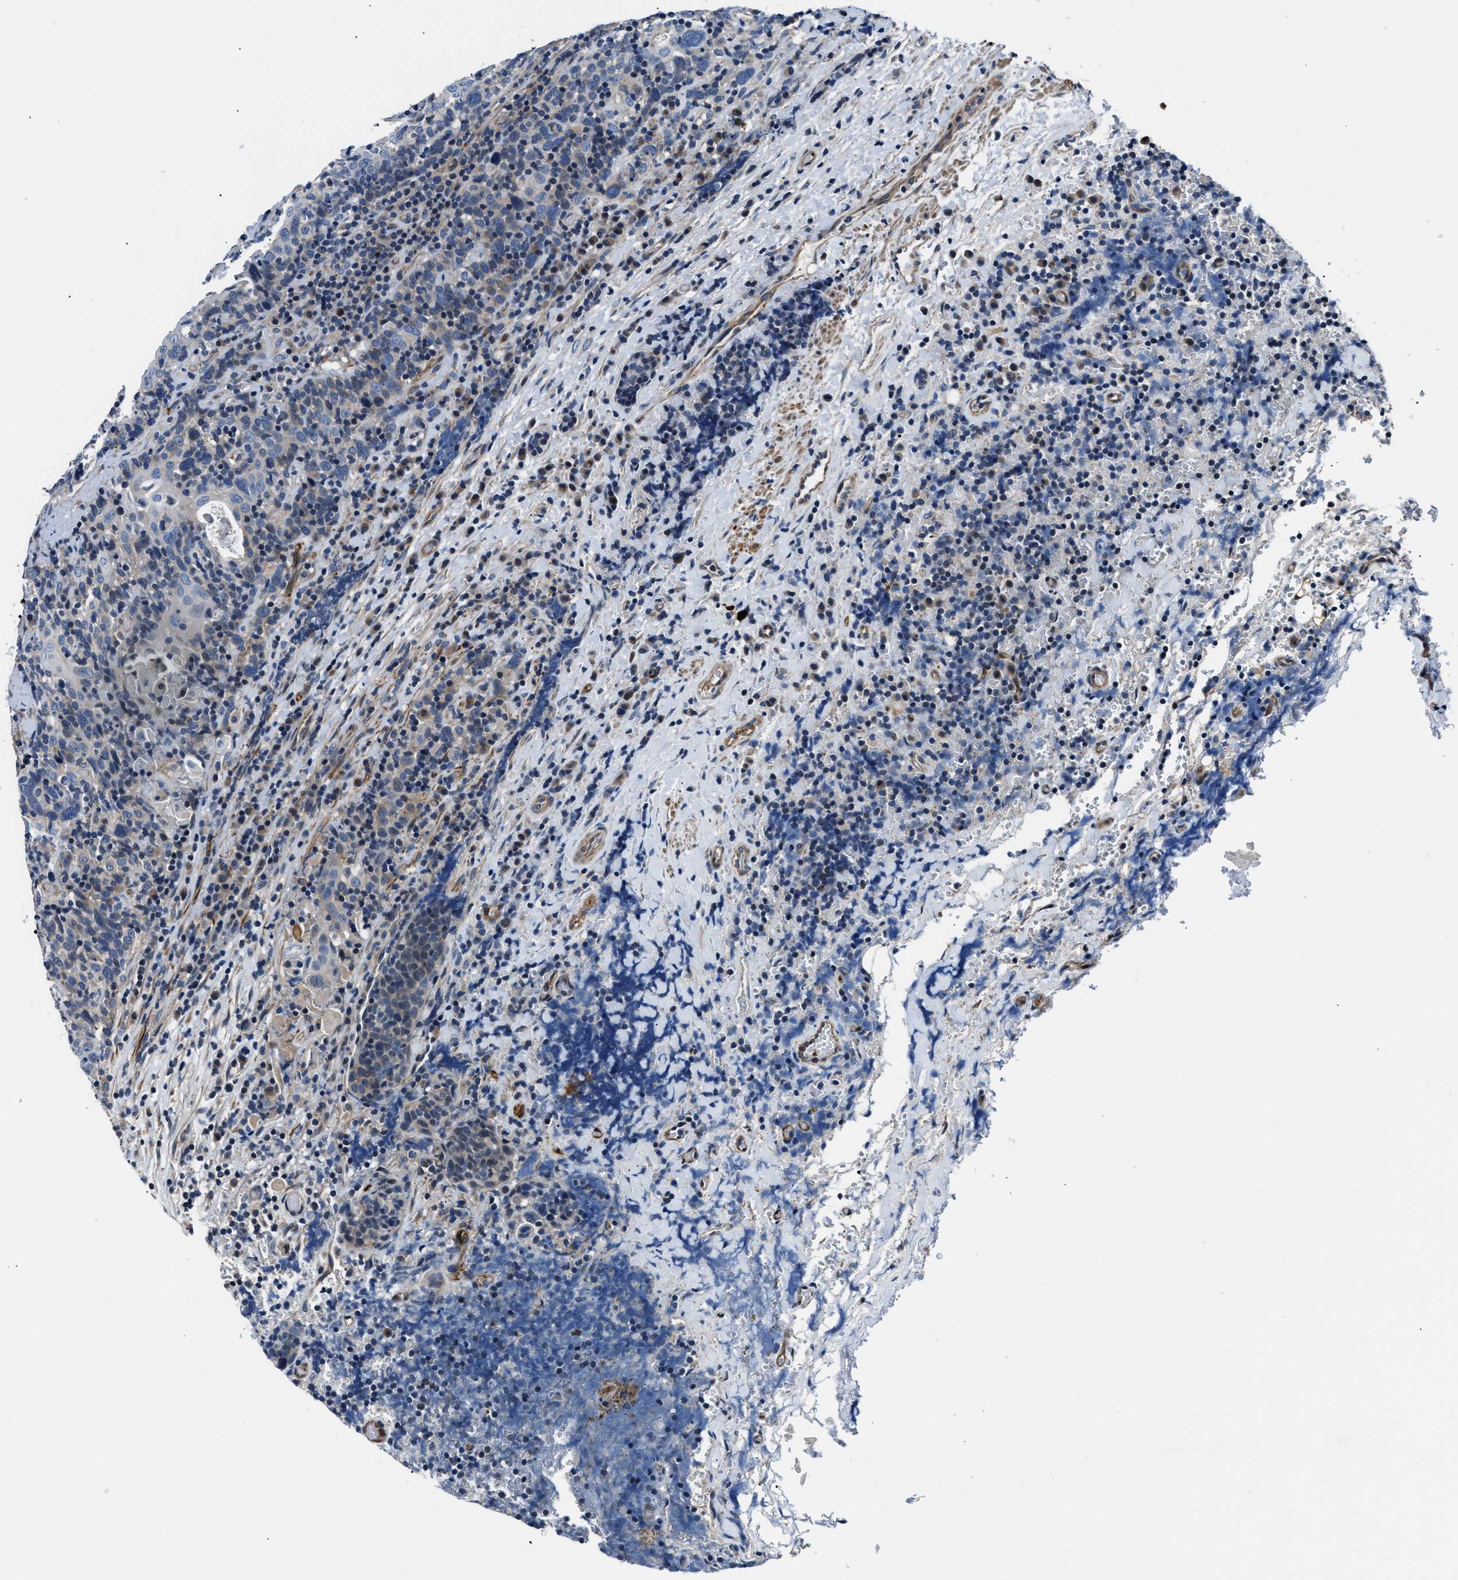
{"staining": {"intensity": "negative", "quantity": "none", "location": "none"}, "tissue": "head and neck cancer", "cell_type": "Tumor cells", "image_type": "cancer", "snomed": [{"axis": "morphology", "description": "Squamous cell carcinoma, NOS"}, {"axis": "morphology", "description": "Squamous cell carcinoma, metastatic, NOS"}, {"axis": "topography", "description": "Lymph node"}, {"axis": "topography", "description": "Head-Neck"}], "caption": "High magnification brightfield microscopy of head and neck cancer stained with DAB (brown) and counterstained with hematoxylin (blue): tumor cells show no significant staining. (DAB (3,3'-diaminobenzidine) IHC visualized using brightfield microscopy, high magnification).", "gene": "MPDZ", "patient": {"sex": "male", "age": 62}}